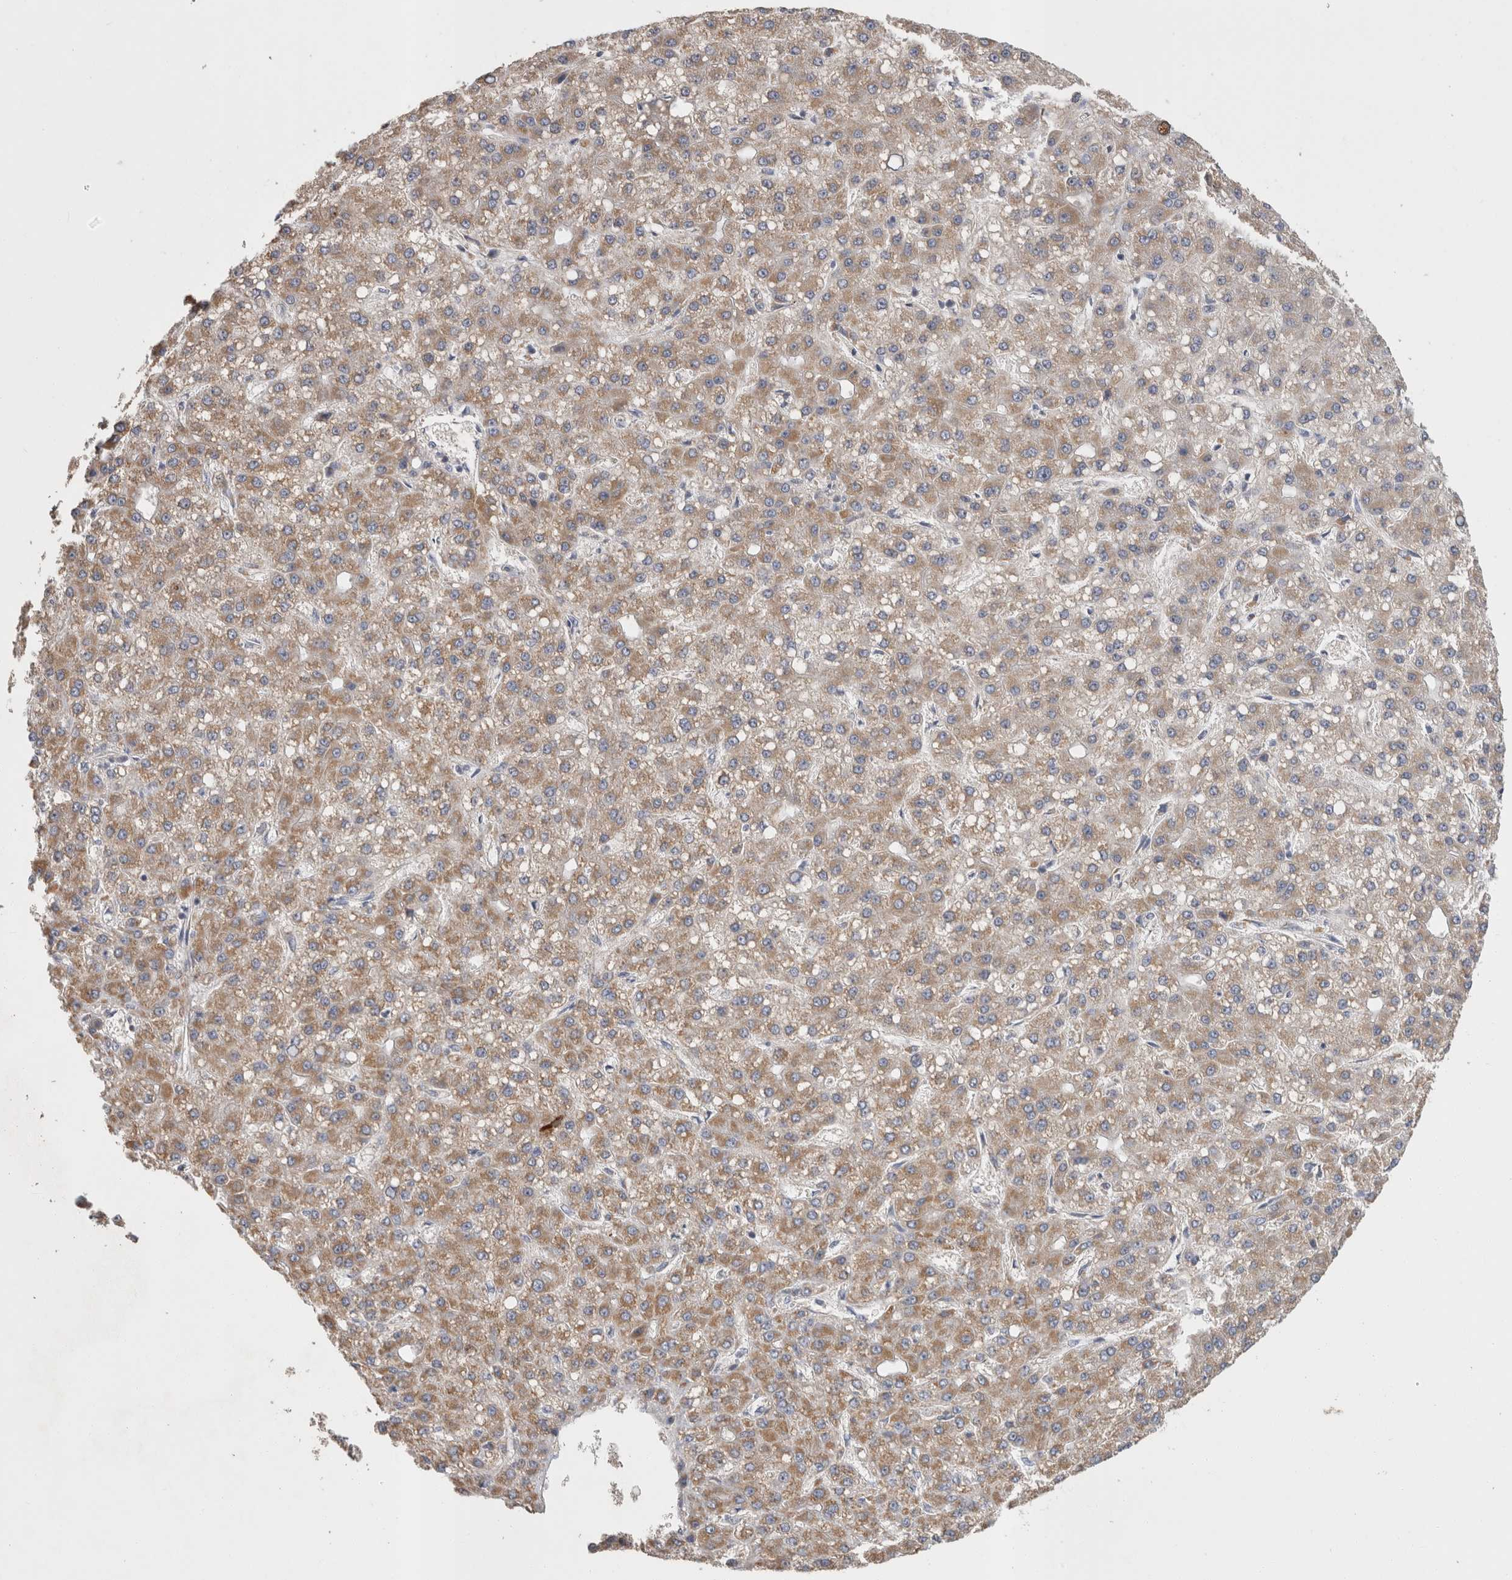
{"staining": {"intensity": "moderate", "quantity": ">75%", "location": "cytoplasmic/membranous"}, "tissue": "liver cancer", "cell_type": "Tumor cells", "image_type": "cancer", "snomed": [{"axis": "morphology", "description": "Carcinoma, Hepatocellular, NOS"}, {"axis": "topography", "description": "Liver"}], "caption": "Immunohistochemical staining of liver cancer exhibits medium levels of moderate cytoplasmic/membranous protein staining in about >75% of tumor cells.", "gene": "IARS2", "patient": {"sex": "male", "age": 67}}